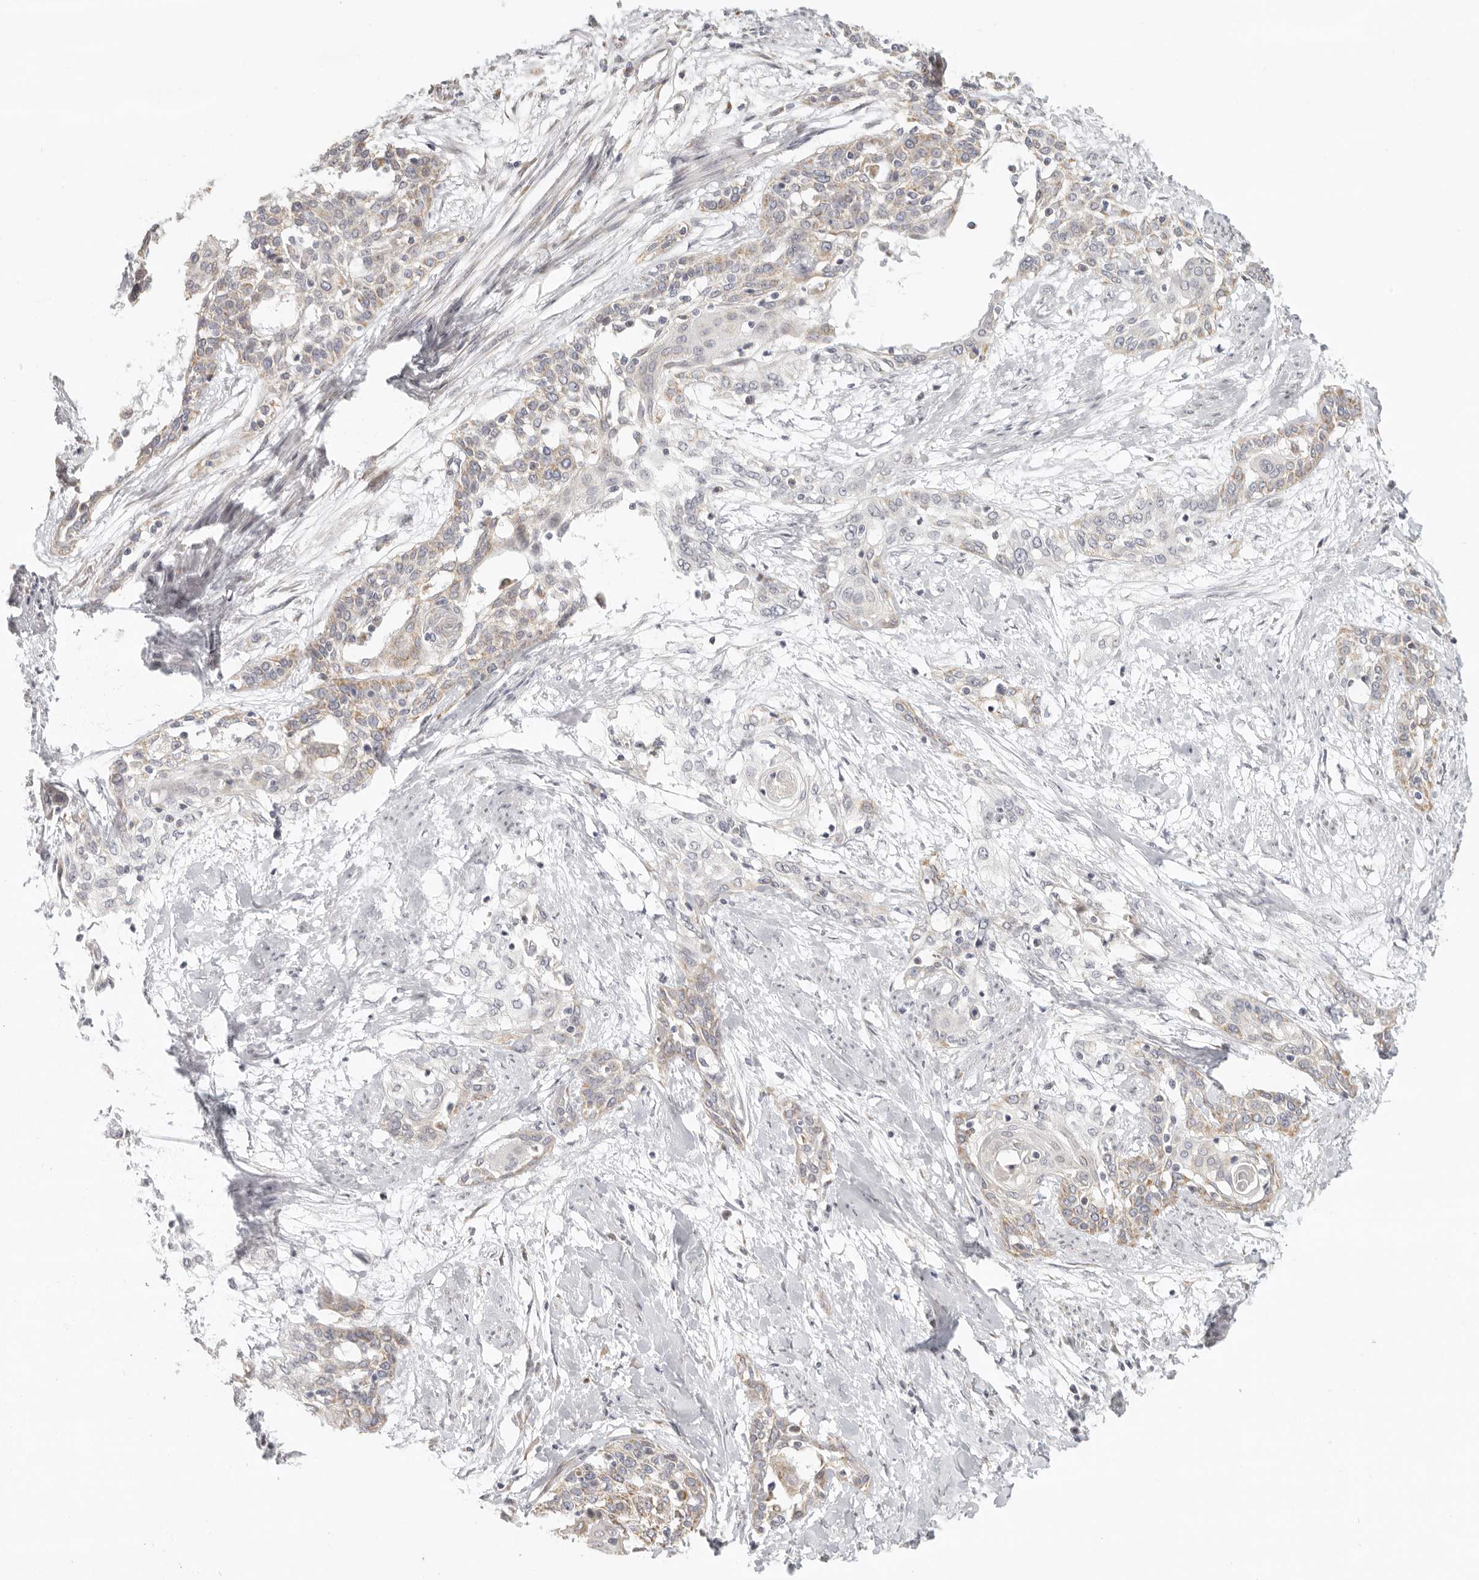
{"staining": {"intensity": "moderate", "quantity": "<25%", "location": "cytoplasmic/membranous"}, "tissue": "cervical cancer", "cell_type": "Tumor cells", "image_type": "cancer", "snomed": [{"axis": "morphology", "description": "Squamous cell carcinoma, NOS"}, {"axis": "topography", "description": "Cervix"}], "caption": "Cervical cancer tissue demonstrates moderate cytoplasmic/membranous expression in approximately <25% of tumor cells Using DAB (3,3'-diaminobenzidine) (brown) and hematoxylin (blue) stains, captured at high magnification using brightfield microscopy.", "gene": "KDF1", "patient": {"sex": "female", "age": 57}}